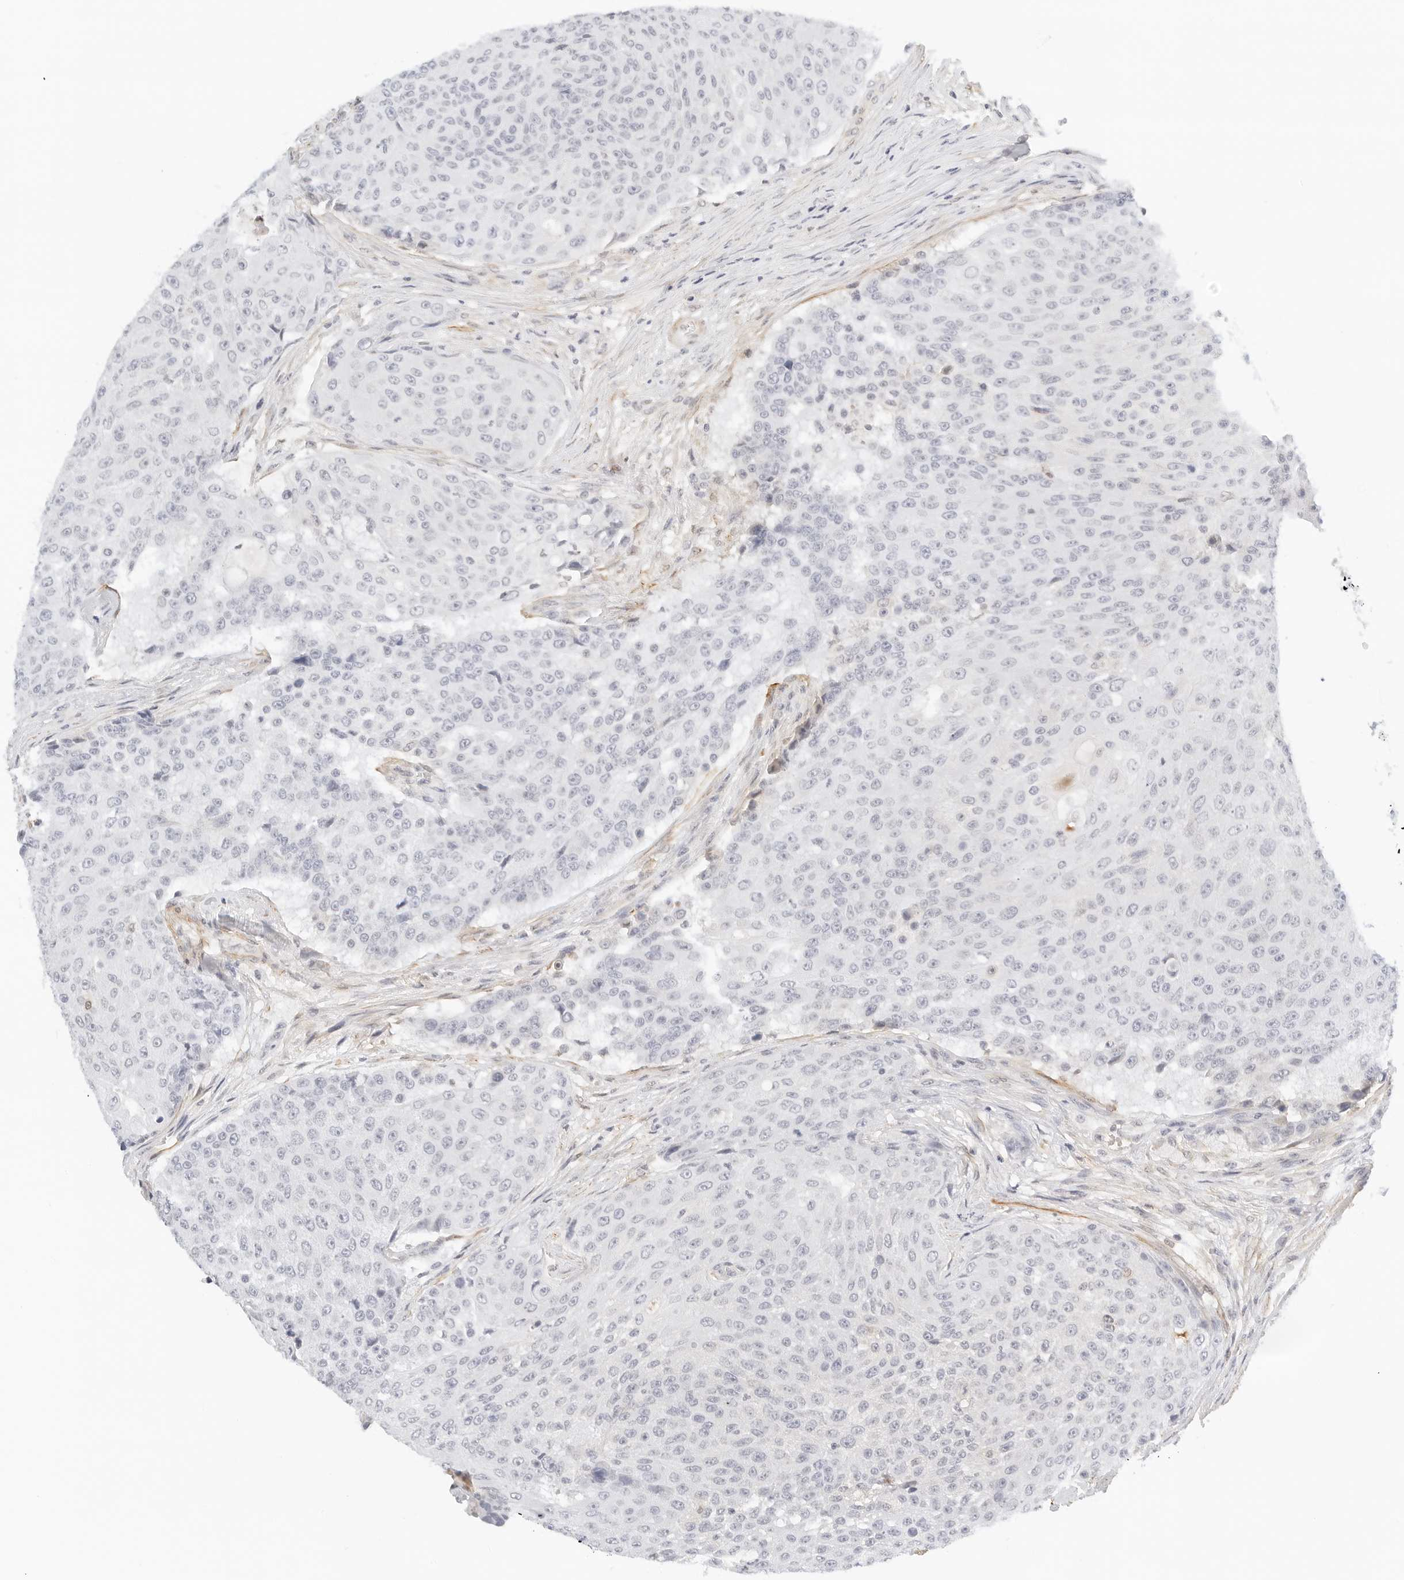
{"staining": {"intensity": "negative", "quantity": "none", "location": "none"}, "tissue": "urothelial cancer", "cell_type": "Tumor cells", "image_type": "cancer", "snomed": [{"axis": "morphology", "description": "Urothelial carcinoma, High grade"}, {"axis": "topography", "description": "Urinary bladder"}], "caption": "Micrograph shows no protein expression in tumor cells of urothelial cancer tissue. Brightfield microscopy of IHC stained with DAB (brown) and hematoxylin (blue), captured at high magnification.", "gene": "PKDCC", "patient": {"sex": "female", "age": 63}}